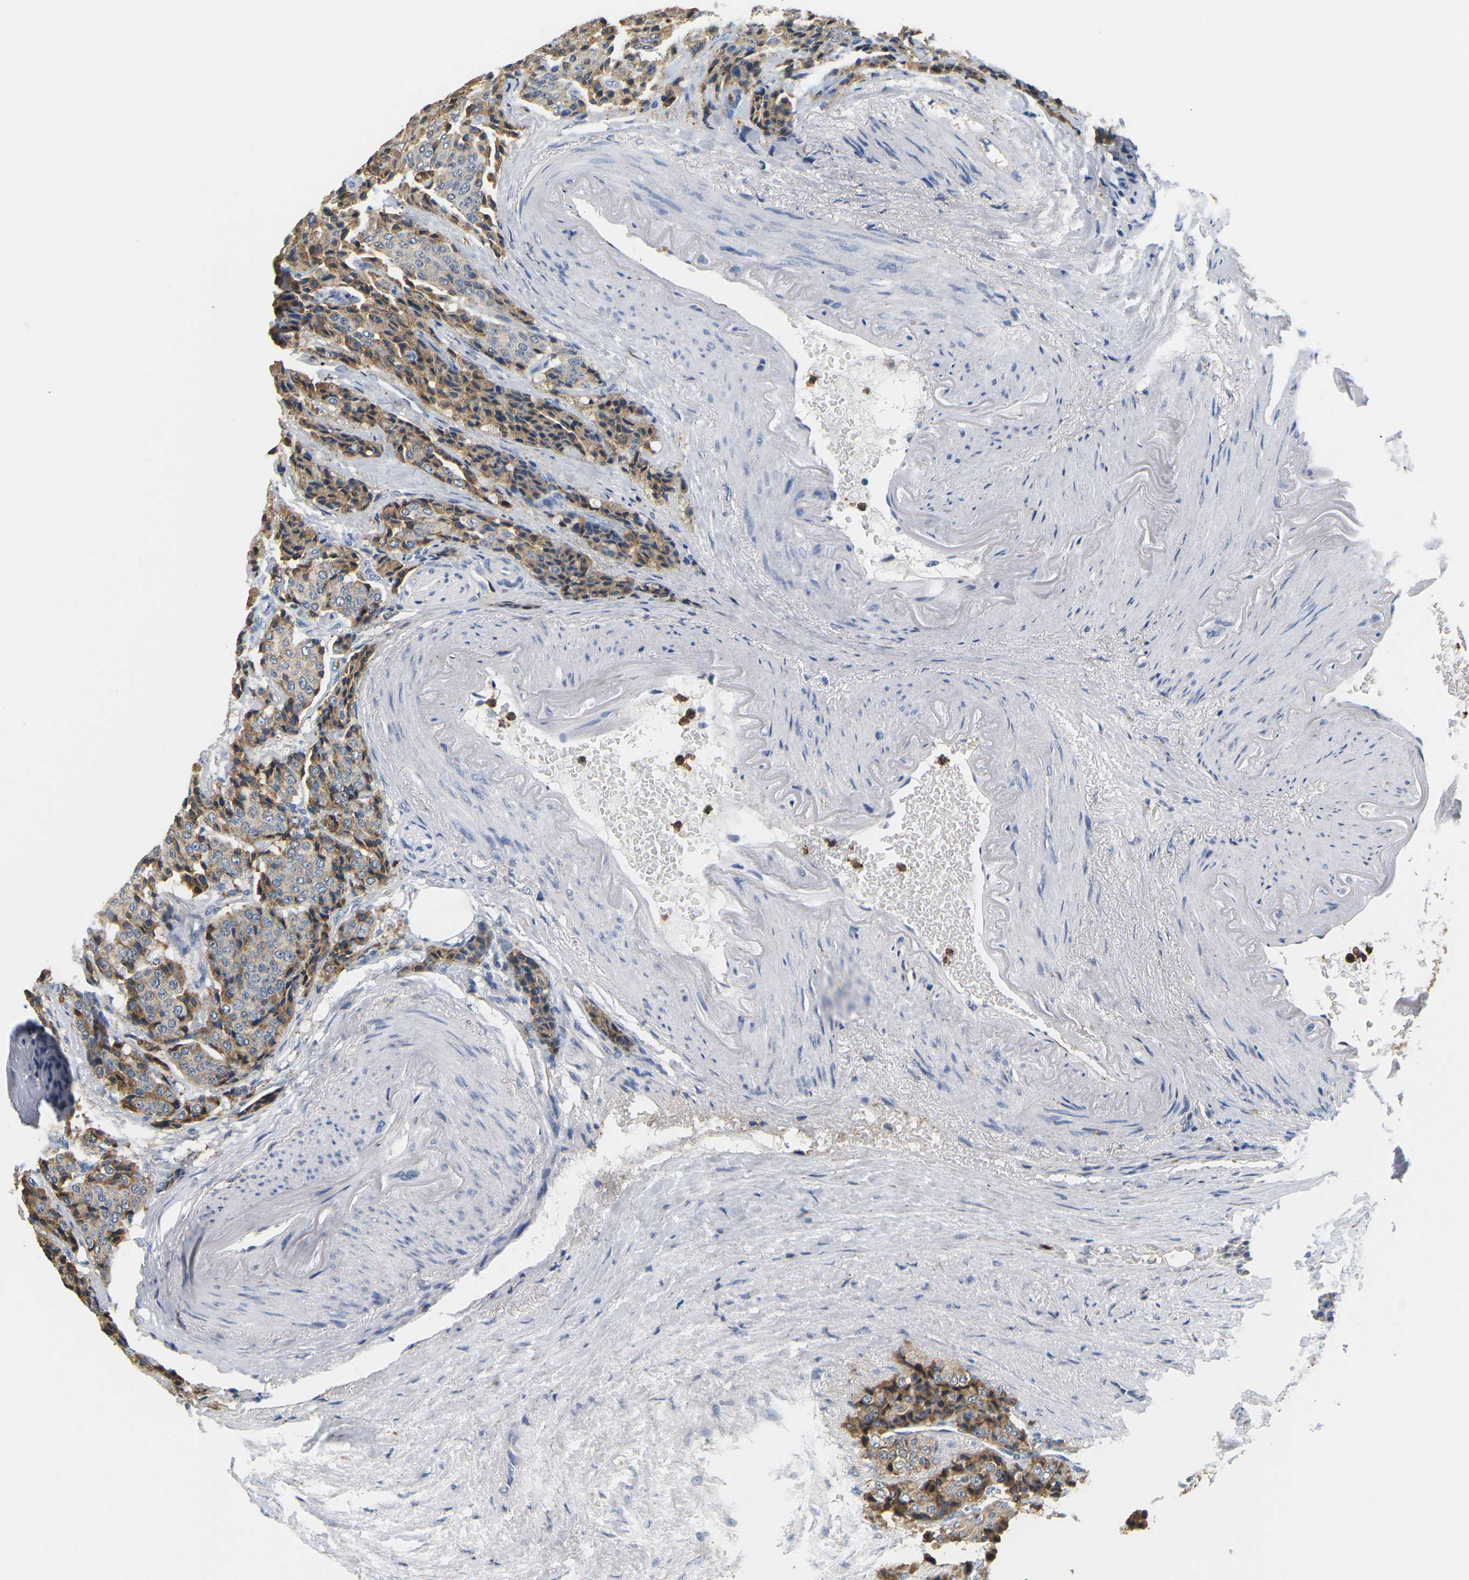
{"staining": {"intensity": "moderate", "quantity": ">75%", "location": "cytoplasmic/membranous"}, "tissue": "carcinoid", "cell_type": "Tumor cells", "image_type": "cancer", "snomed": [{"axis": "morphology", "description": "Carcinoid, malignant, NOS"}, {"axis": "topography", "description": "Colon"}], "caption": "A brown stain shows moderate cytoplasmic/membranous expression of a protein in malignant carcinoid tumor cells. The staining was performed using DAB, with brown indicating positive protein expression. Nuclei are stained blue with hematoxylin.", "gene": "ADM", "patient": {"sex": "female", "age": 61}}